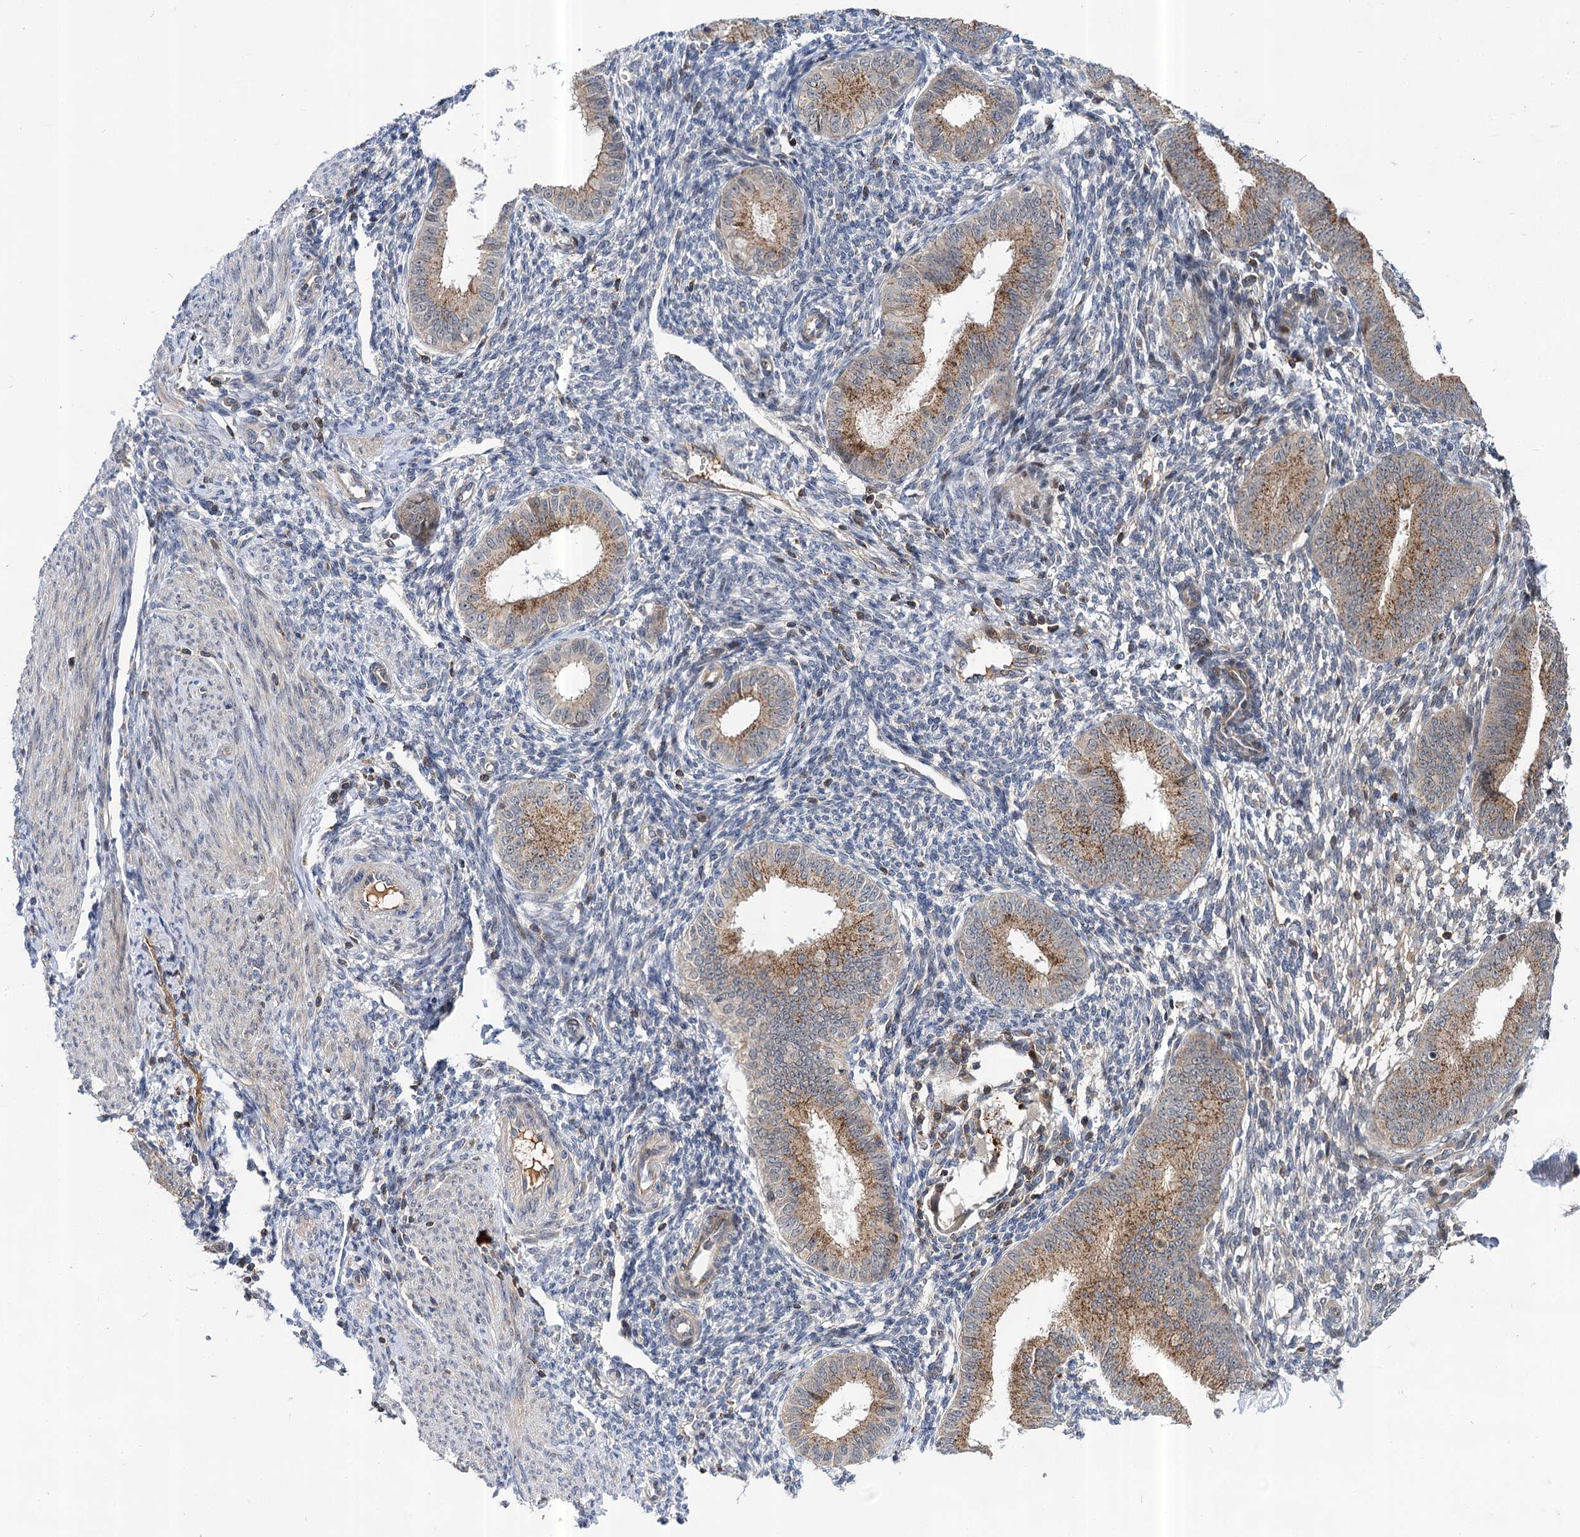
{"staining": {"intensity": "negative", "quantity": "none", "location": "none"}, "tissue": "endometrium", "cell_type": "Cells in endometrial stroma", "image_type": "normal", "snomed": [{"axis": "morphology", "description": "Normal tissue, NOS"}, {"axis": "topography", "description": "Uterus"}, {"axis": "topography", "description": "Endometrium"}], "caption": "Immunohistochemistry histopathology image of unremarkable human endometrium stained for a protein (brown), which reveals no staining in cells in endometrial stroma.", "gene": "ABLIM1", "patient": {"sex": "female", "age": 48}}